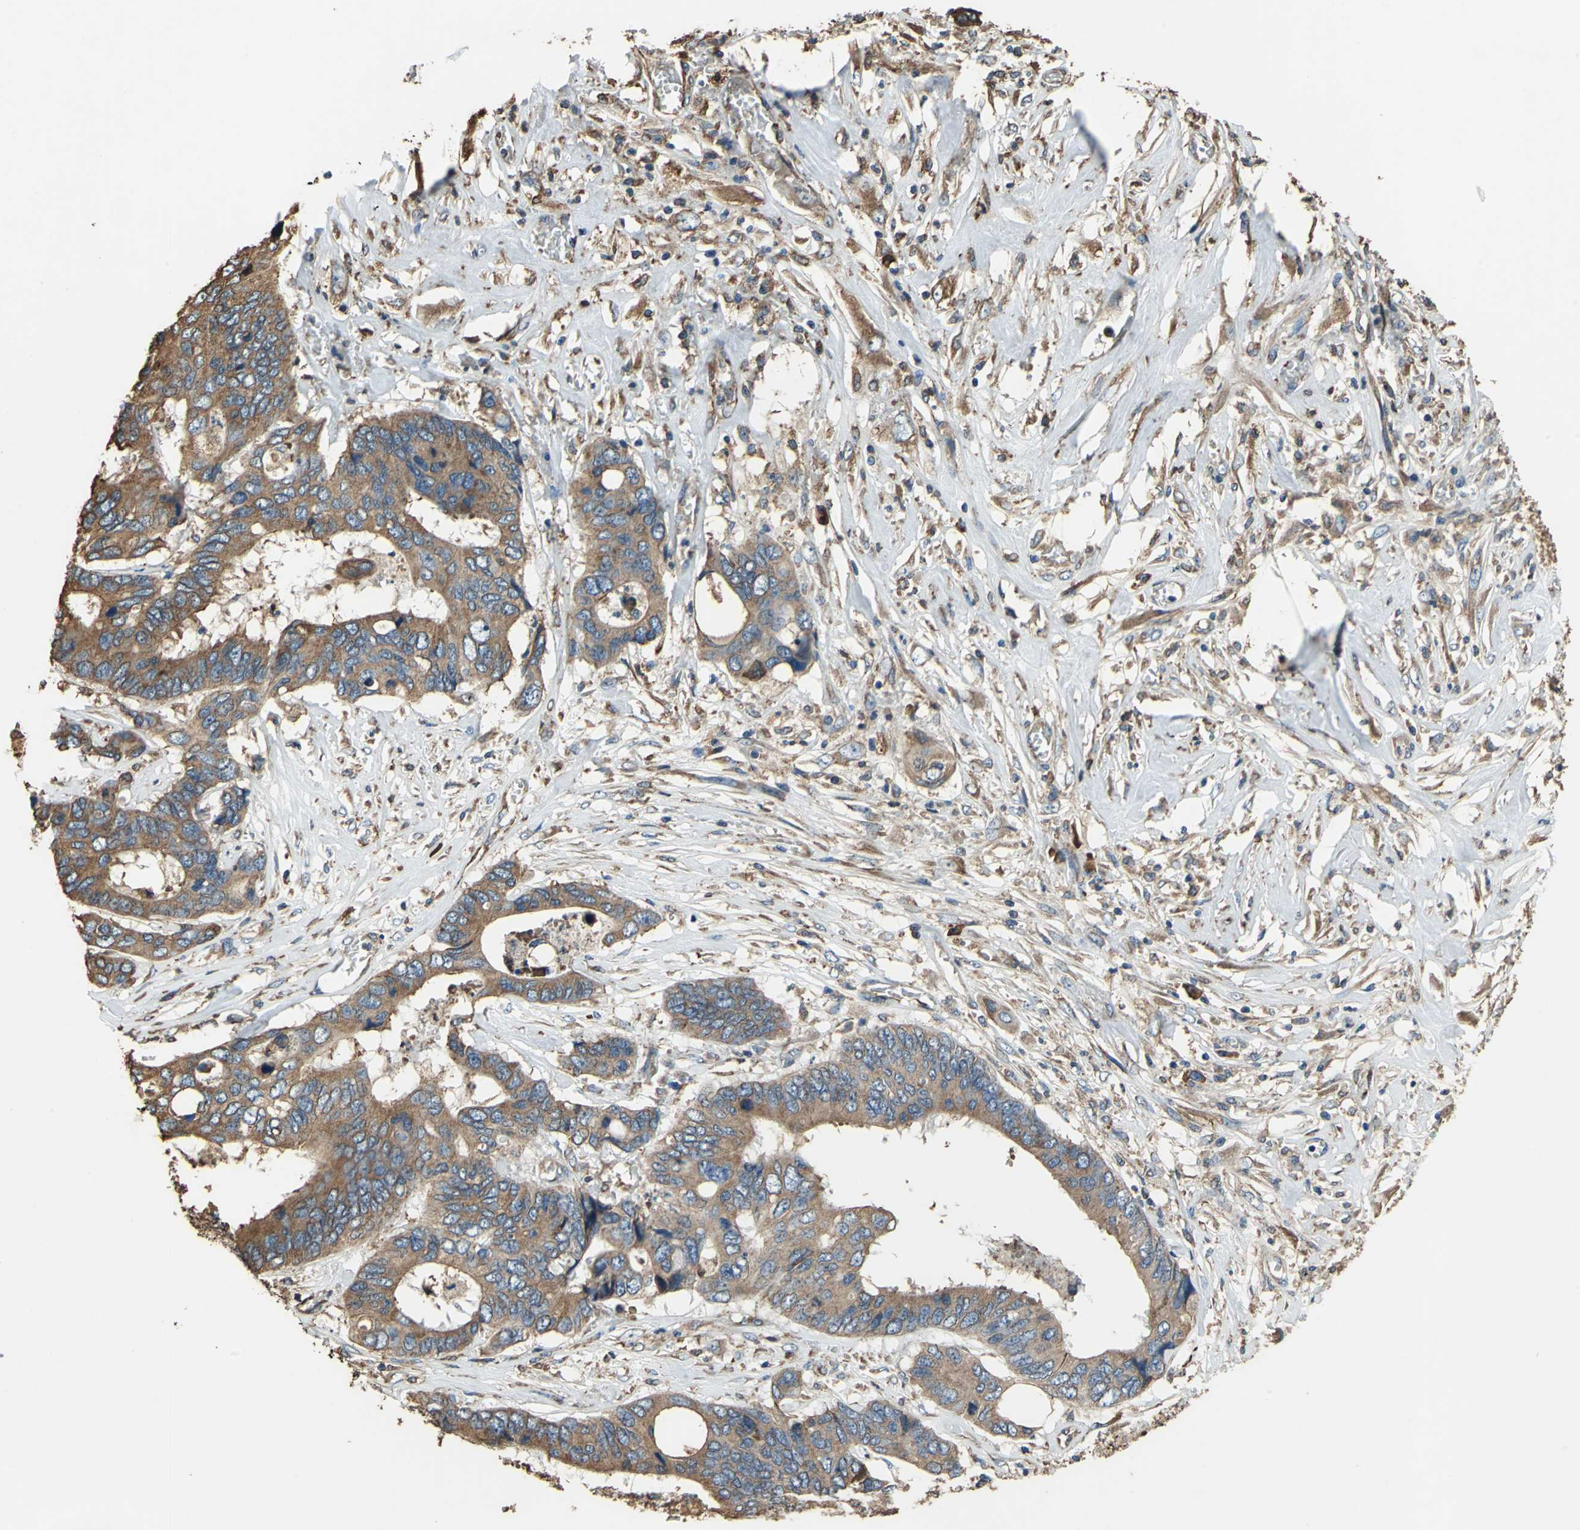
{"staining": {"intensity": "strong", "quantity": ">75%", "location": "cytoplasmic/membranous"}, "tissue": "colorectal cancer", "cell_type": "Tumor cells", "image_type": "cancer", "snomed": [{"axis": "morphology", "description": "Adenocarcinoma, NOS"}, {"axis": "topography", "description": "Rectum"}], "caption": "This is a photomicrograph of immunohistochemistry (IHC) staining of colorectal adenocarcinoma, which shows strong expression in the cytoplasmic/membranous of tumor cells.", "gene": "GPANK1", "patient": {"sex": "male", "age": 55}}